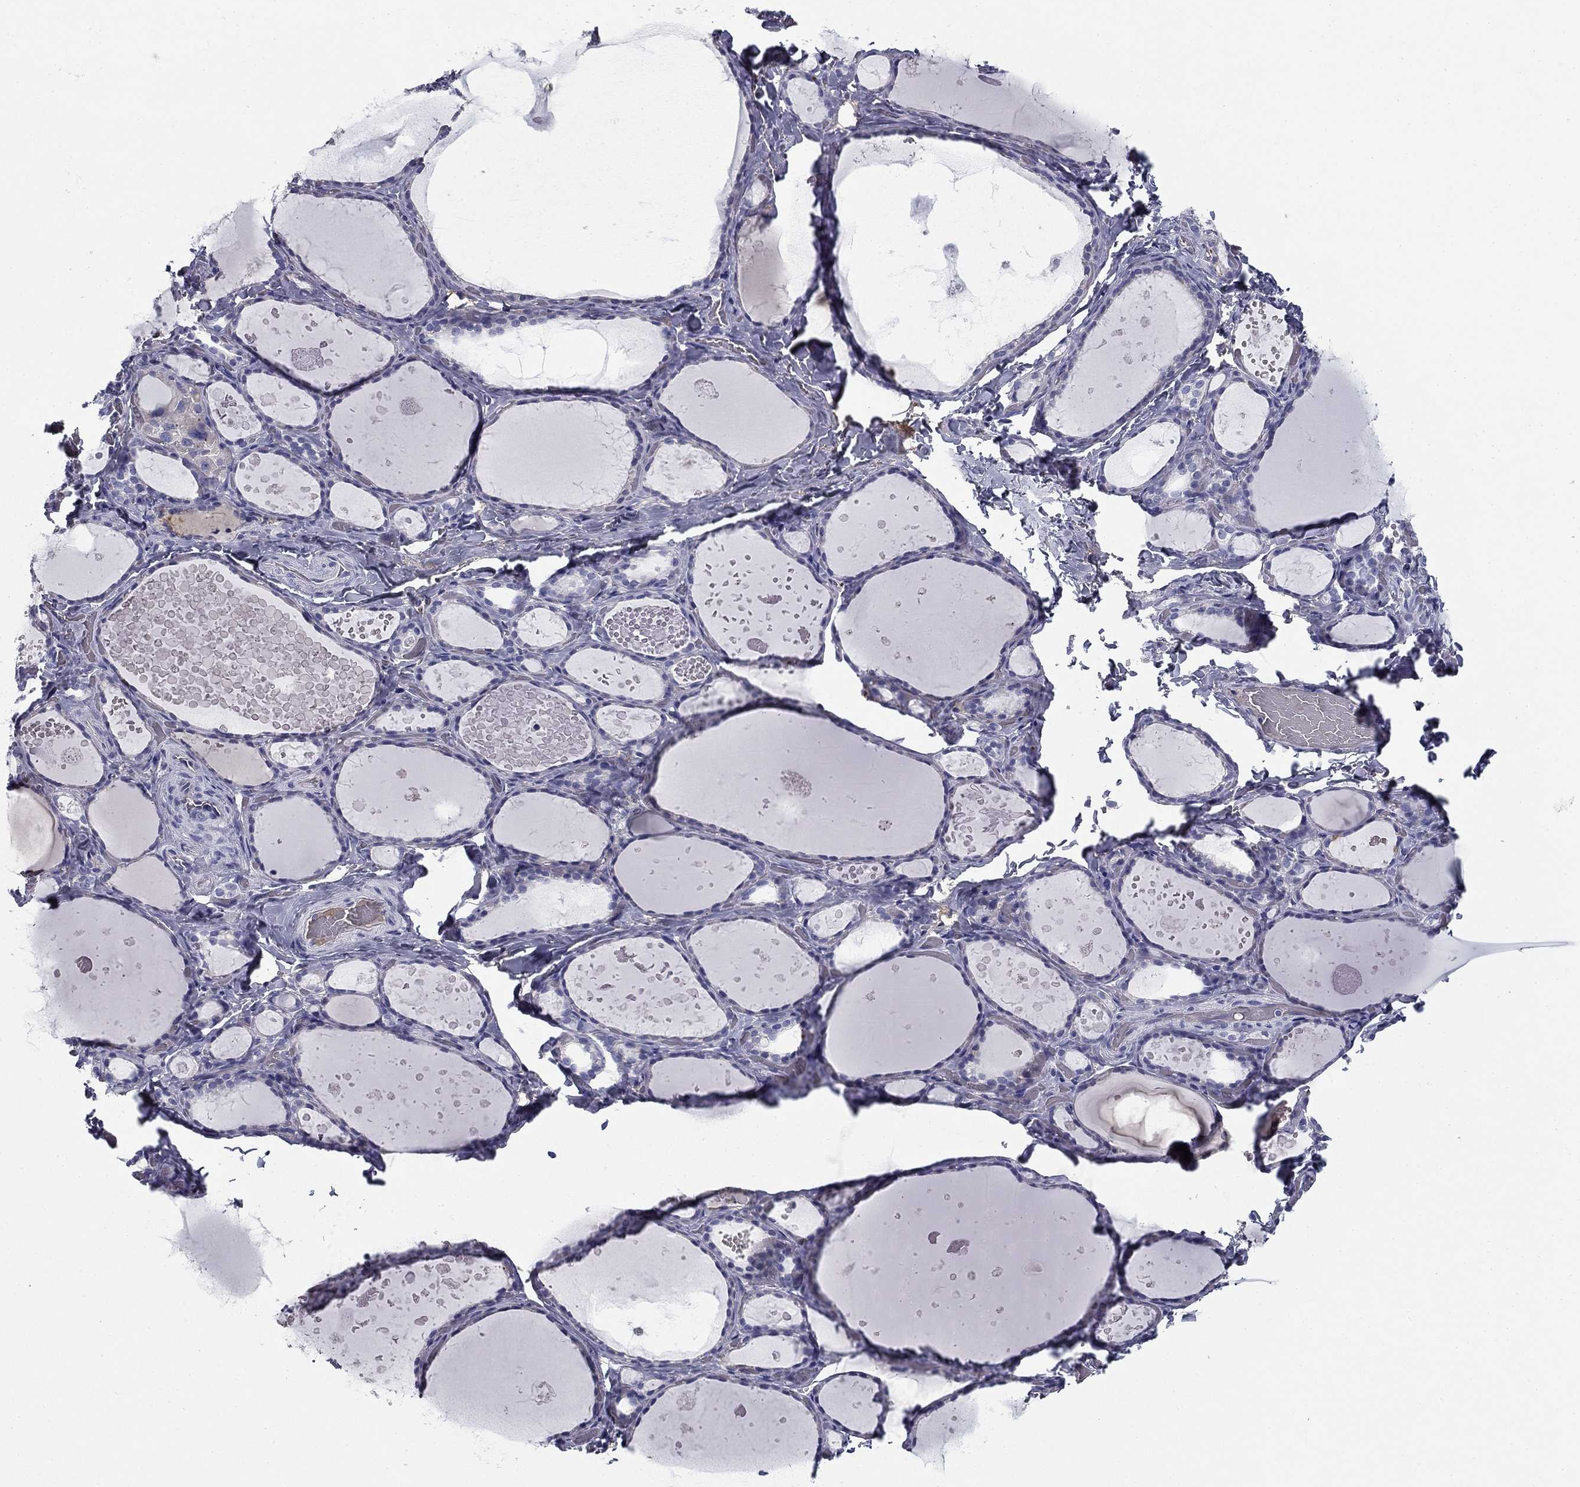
{"staining": {"intensity": "negative", "quantity": "none", "location": "none"}, "tissue": "thyroid gland", "cell_type": "Glandular cells", "image_type": "normal", "snomed": [{"axis": "morphology", "description": "Normal tissue, NOS"}, {"axis": "topography", "description": "Thyroid gland"}], "caption": "Immunohistochemistry micrograph of unremarkable human thyroid gland stained for a protein (brown), which shows no staining in glandular cells. (DAB IHC visualized using brightfield microscopy, high magnification).", "gene": "CPLX4", "patient": {"sex": "female", "age": 56}}